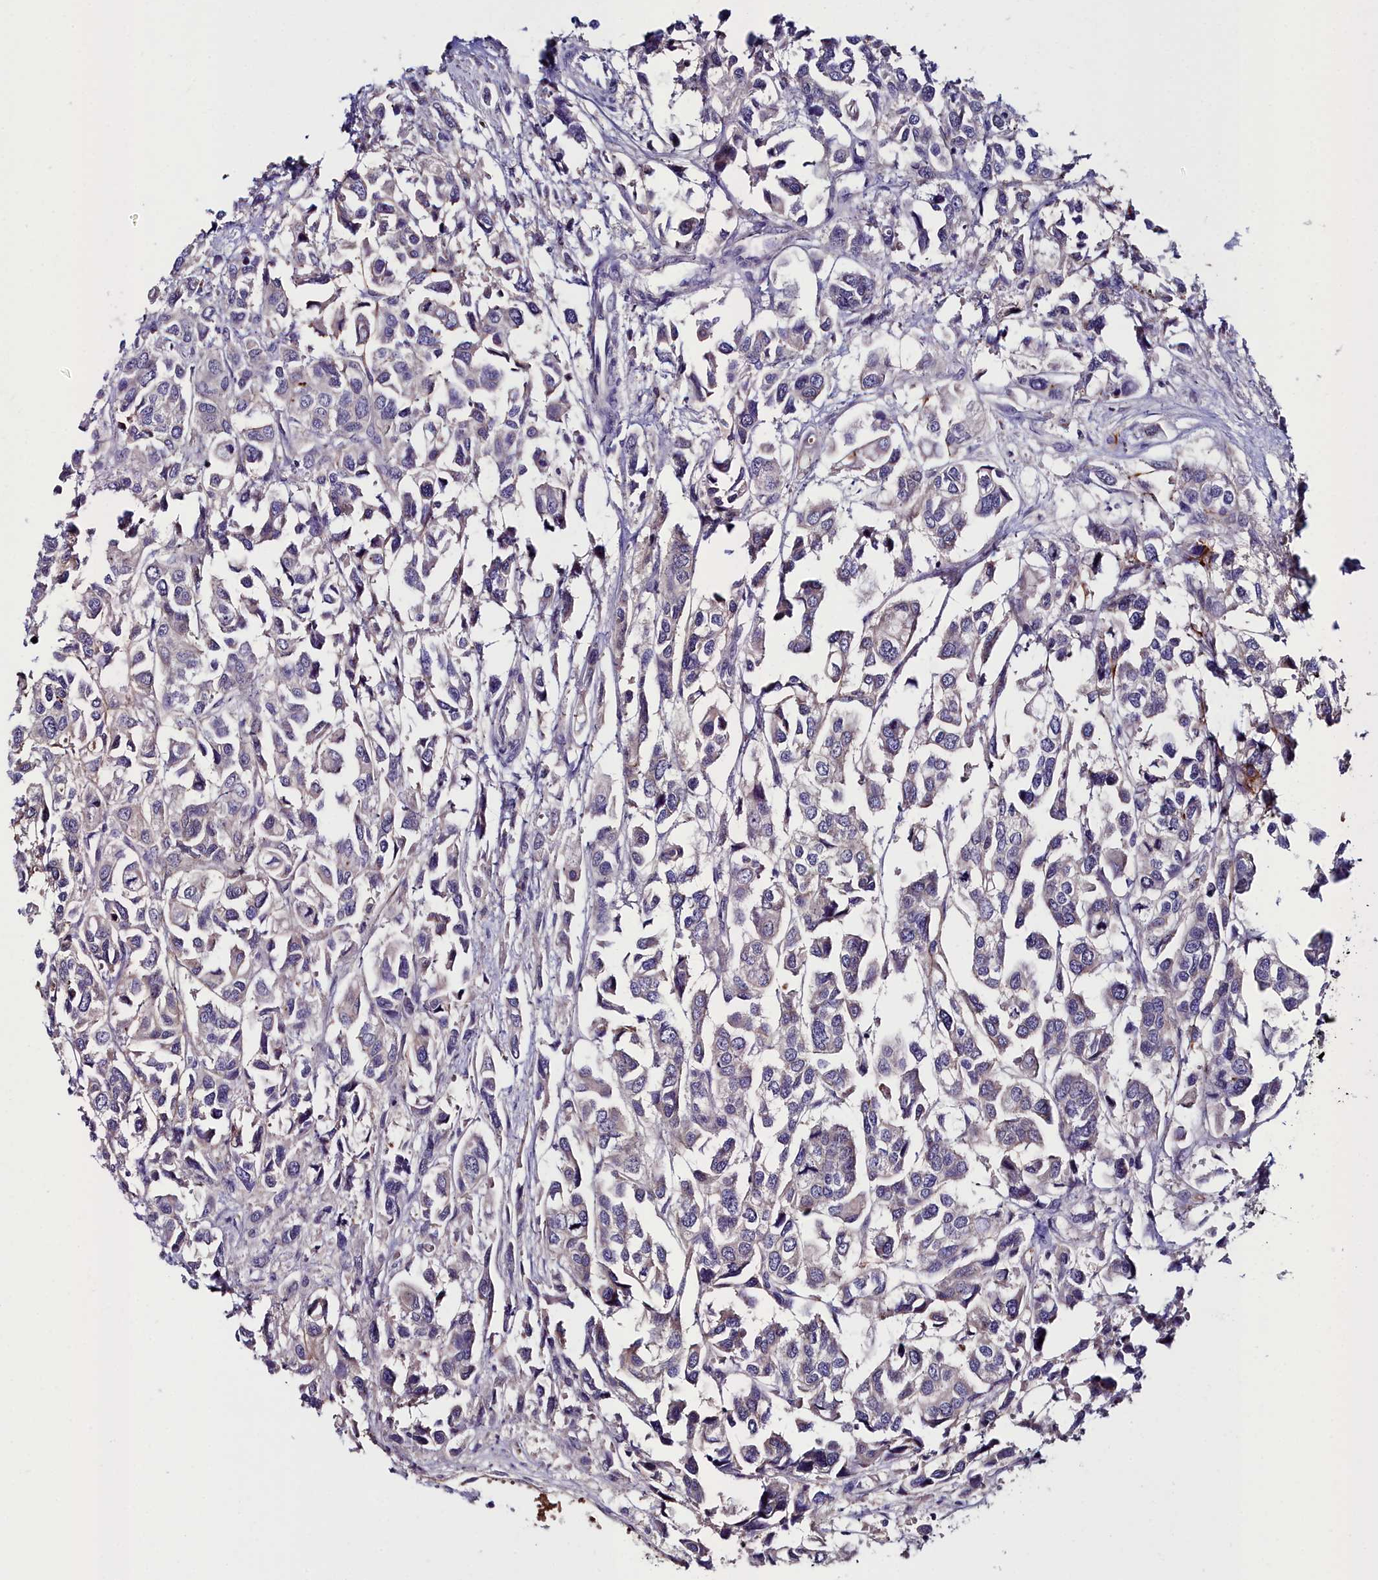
{"staining": {"intensity": "weak", "quantity": "<25%", "location": "cytoplasmic/membranous"}, "tissue": "urothelial cancer", "cell_type": "Tumor cells", "image_type": "cancer", "snomed": [{"axis": "morphology", "description": "Urothelial carcinoma, High grade"}, {"axis": "topography", "description": "Urinary bladder"}], "caption": "This is an immunohistochemistry (IHC) micrograph of urothelial cancer. There is no staining in tumor cells.", "gene": "KCTD18", "patient": {"sex": "male", "age": 67}}